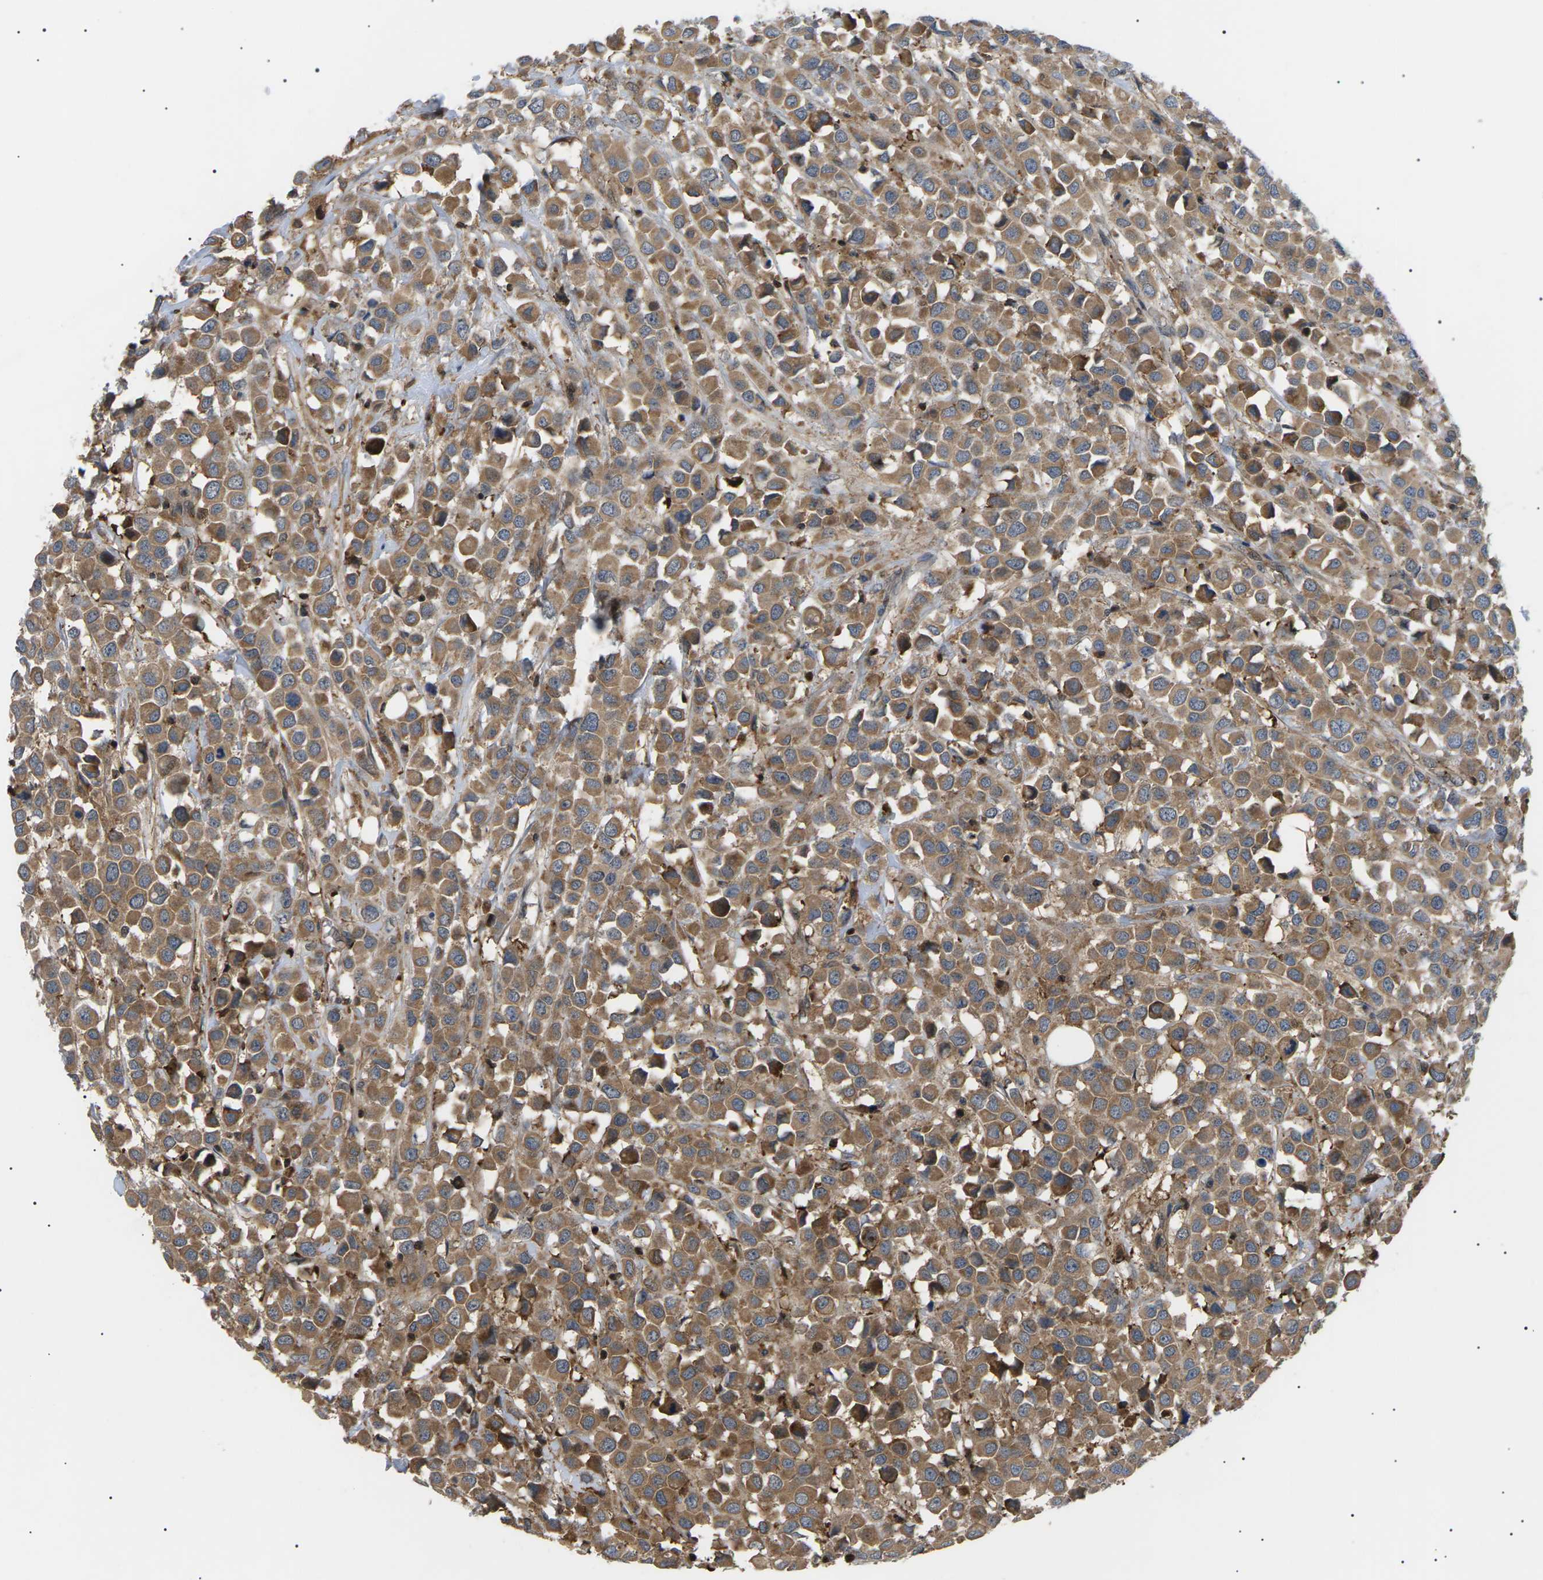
{"staining": {"intensity": "moderate", "quantity": ">75%", "location": "cytoplasmic/membranous"}, "tissue": "breast cancer", "cell_type": "Tumor cells", "image_type": "cancer", "snomed": [{"axis": "morphology", "description": "Duct carcinoma"}, {"axis": "topography", "description": "Breast"}], "caption": "This image reveals IHC staining of human breast cancer (invasive ductal carcinoma), with medium moderate cytoplasmic/membranous positivity in approximately >75% of tumor cells.", "gene": "TMTC4", "patient": {"sex": "female", "age": 61}}